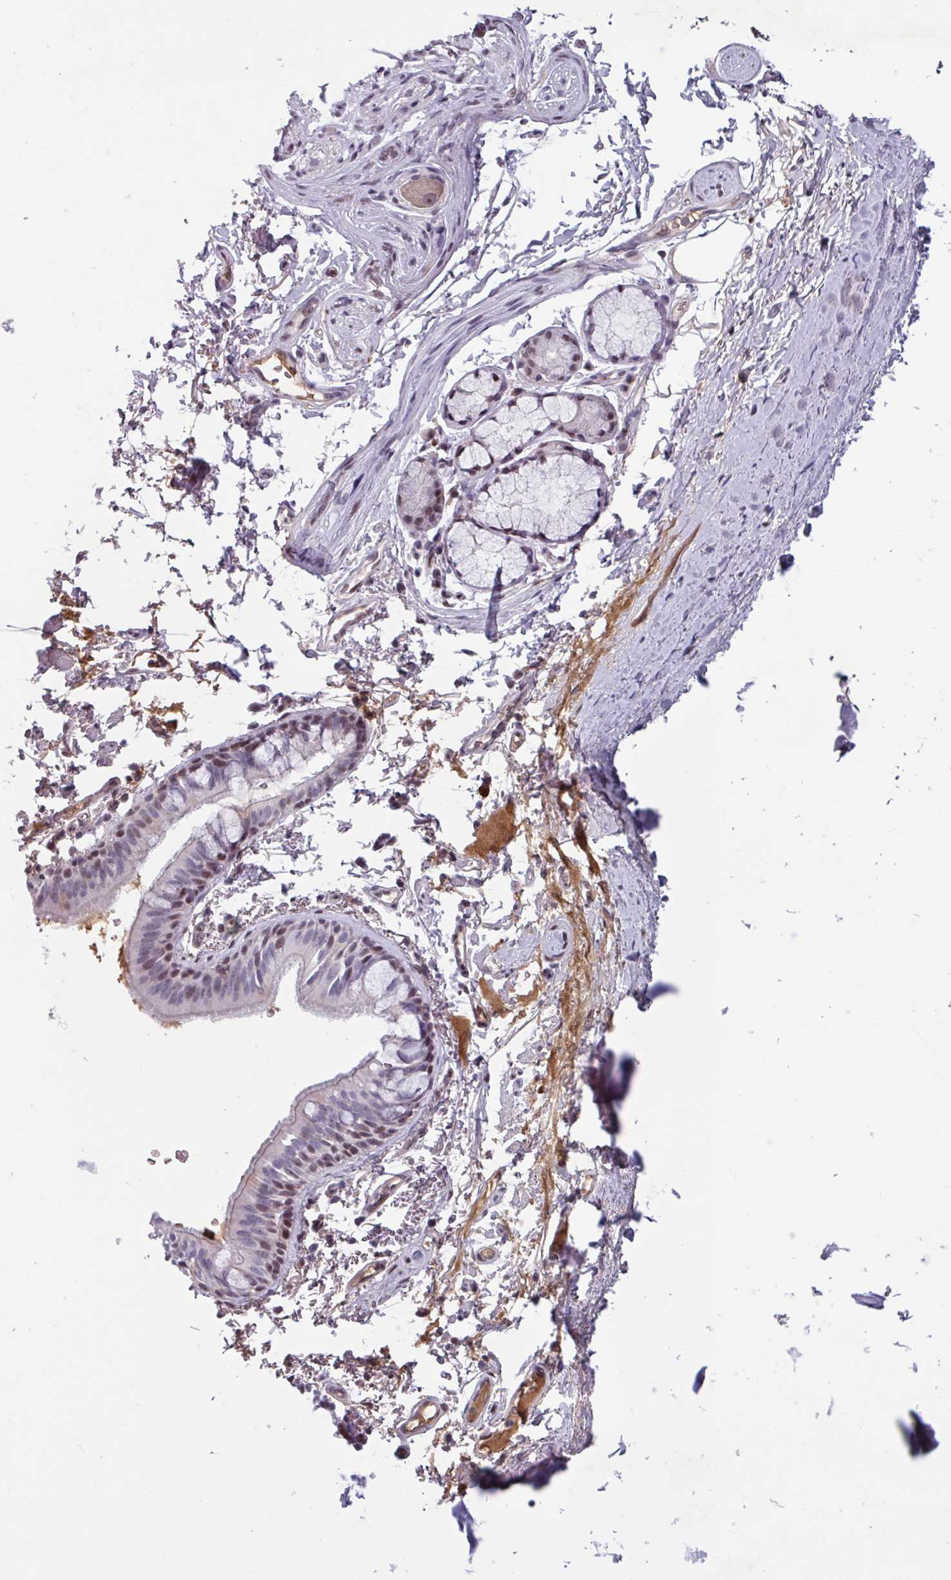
{"staining": {"intensity": "moderate", "quantity": "25%-75%", "location": "nuclear"}, "tissue": "bronchus", "cell_type": "Respiratory epithelial cells", "image_type": "normal", "snomed": [{"axis": "morphology", "description": "Normal tissue, NOS"}, {"axis": "topography", "description": "Bronchus"}], "caption": "Protein analysis of benign bronchus exhibits moderate nuclear staining in about 25%-75% of respiratory epithelial cells.", "gene": "ZNF575", "patient": {"sex": "male", "age": 70}}